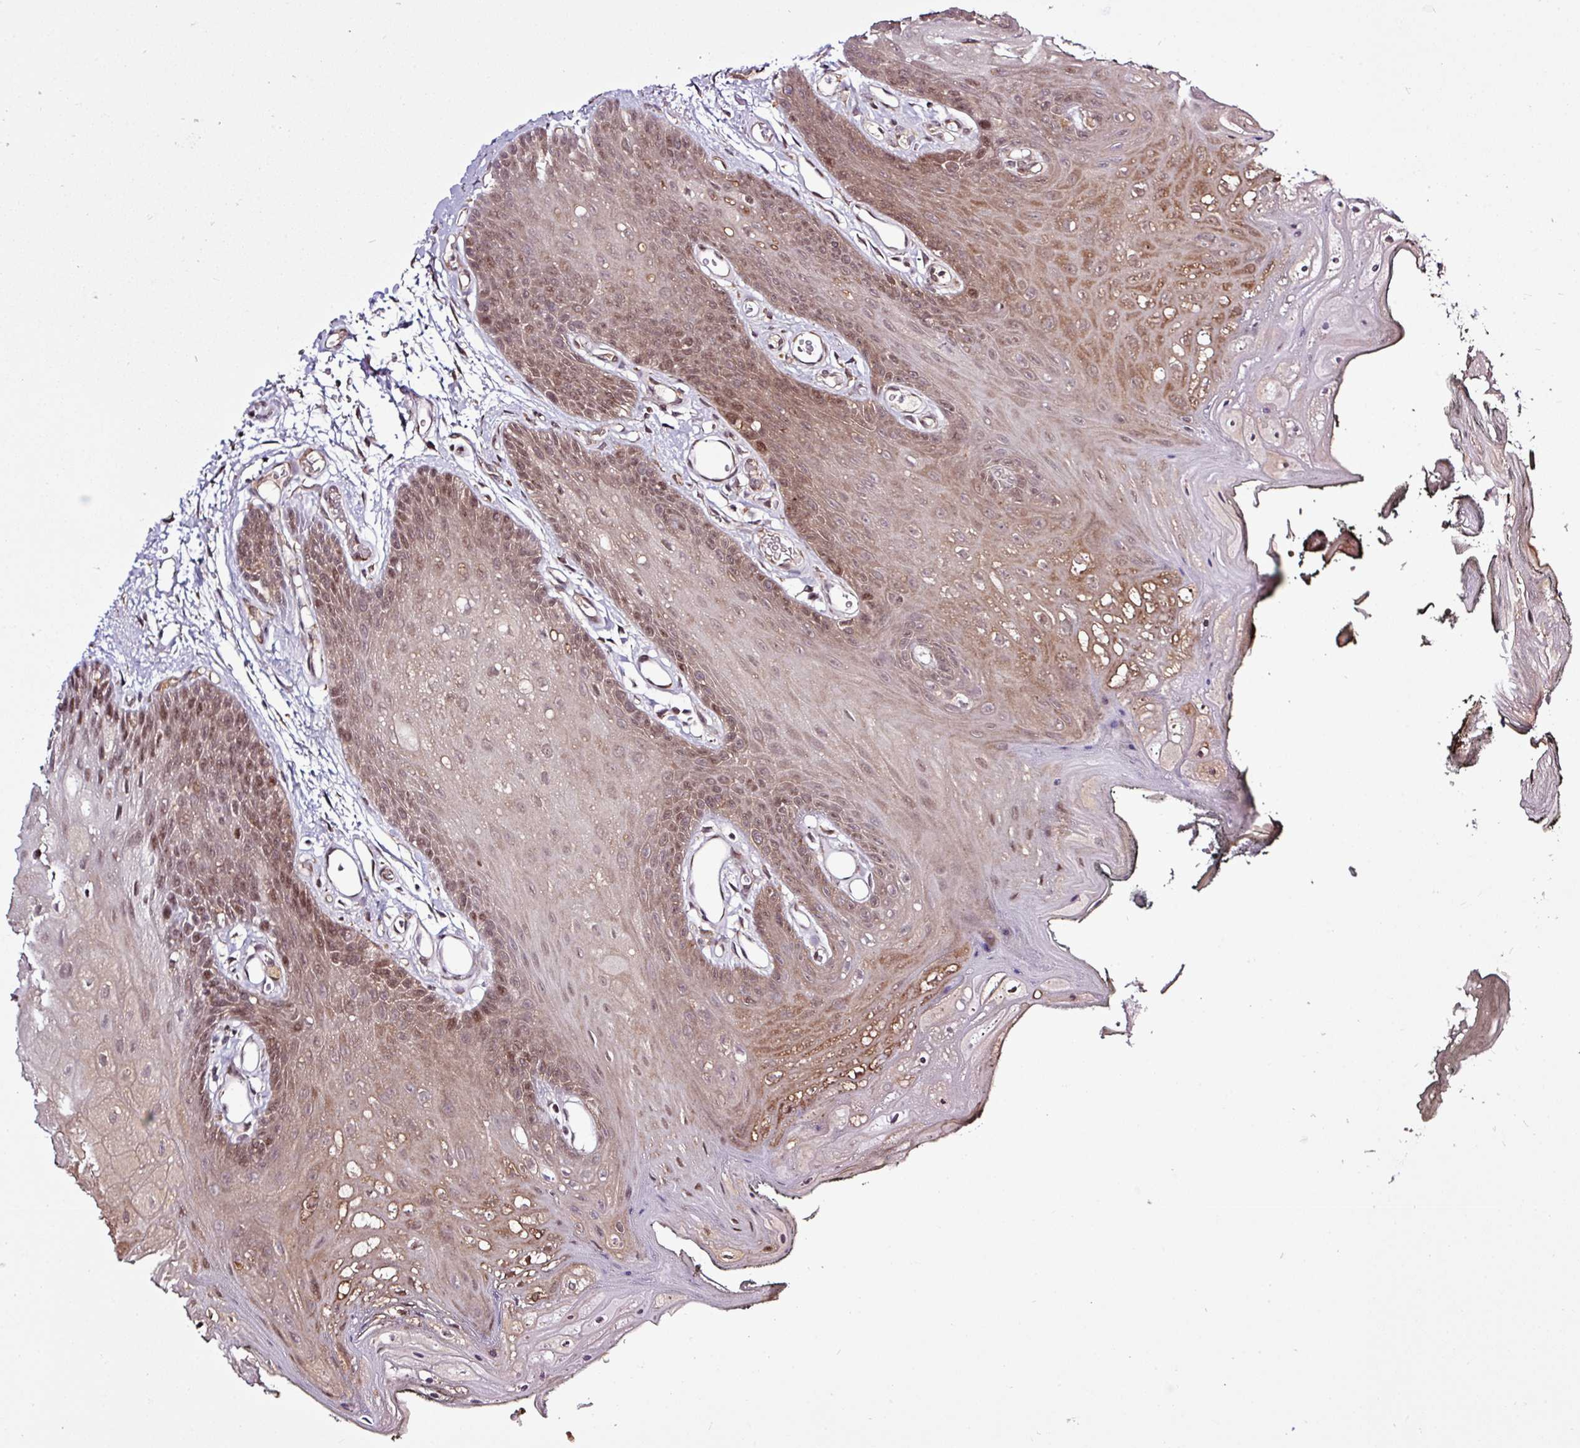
{"staining": {"intensity": "moderate", "quantity": ">75%", "location": "cytoplasmic/membranous,nuclear"}, "tissue": "oral mucosa", "cell_type": "Squamous epithelial cells", "image_type": "normal", "snomed": [{"axis": "morphology", "description": "Normal tissue, NOS"}, {"axis": "morphology", "description": "Squamous cell carcinoma, NOS"}, {"axis": "topography", "description": "Oral tissue"}, {"axis": "topography", "description": "Head-Neck"}], "caption": "Protein analysis of normal oral mucosa shows moderate cytoplasmic/membranous,nuclear positivity in approximately >75% of squamous epithelial cells.", "gene": "ITPKC", "patient": {"sex": "female", "age": 81}}